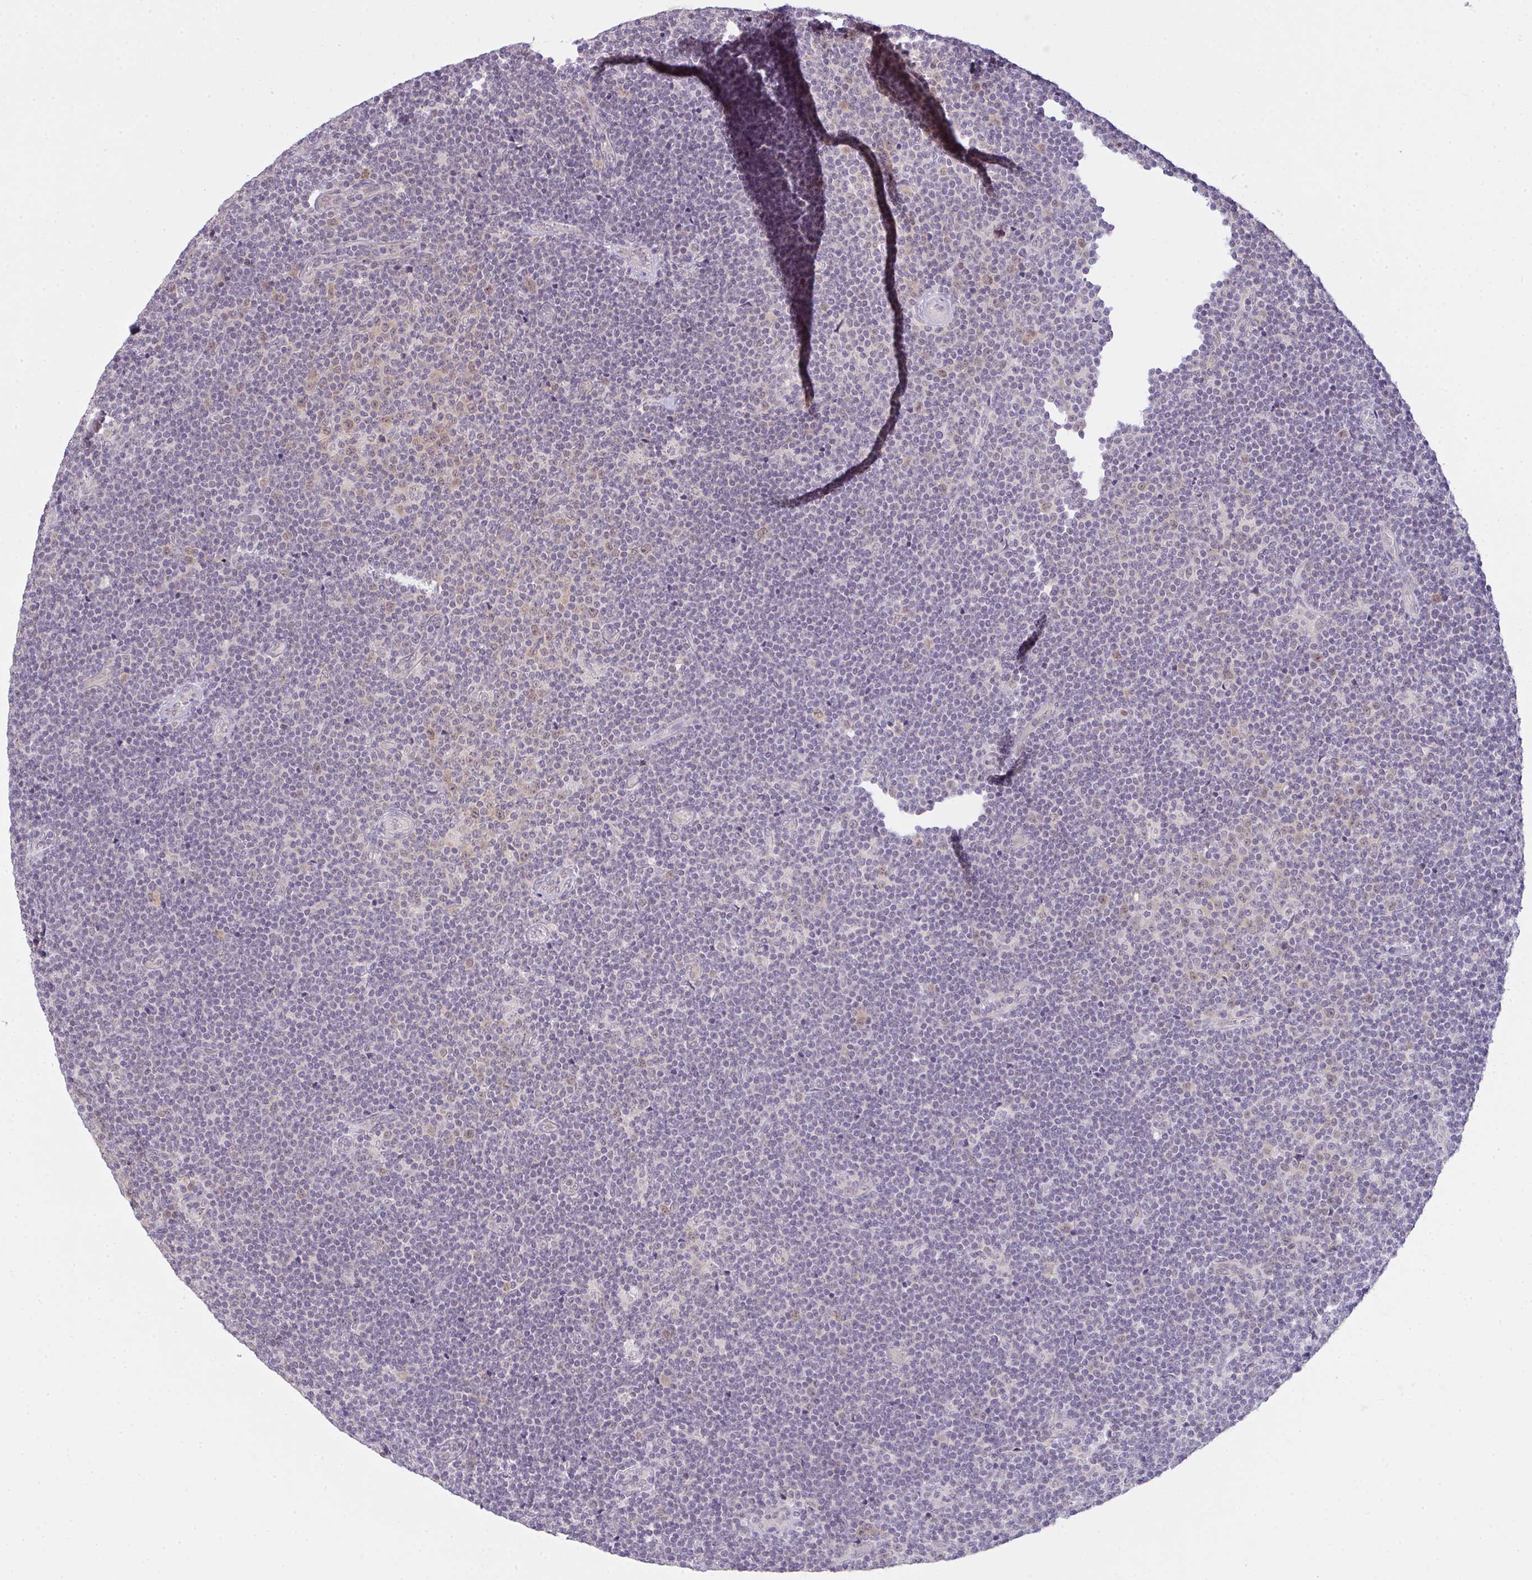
{"staining": {"intensity": "negative", "quantity": "none", "location": "none"}, "tissue": "lymphoma", "cell_type": "Tumor cells", "image_type": "cancer", "snomed": [{"axis": "morphology", "description": "Malignant lymphoma, non-Hodgkin's type, Low grade"}, {"axis": "topography", "description": "Lymph node"}], "caption": "The image reveals no staining of tumor cells in lymphoma.", "gene": "CSE1L", "patient": {"sex": "male", "age": 48}}